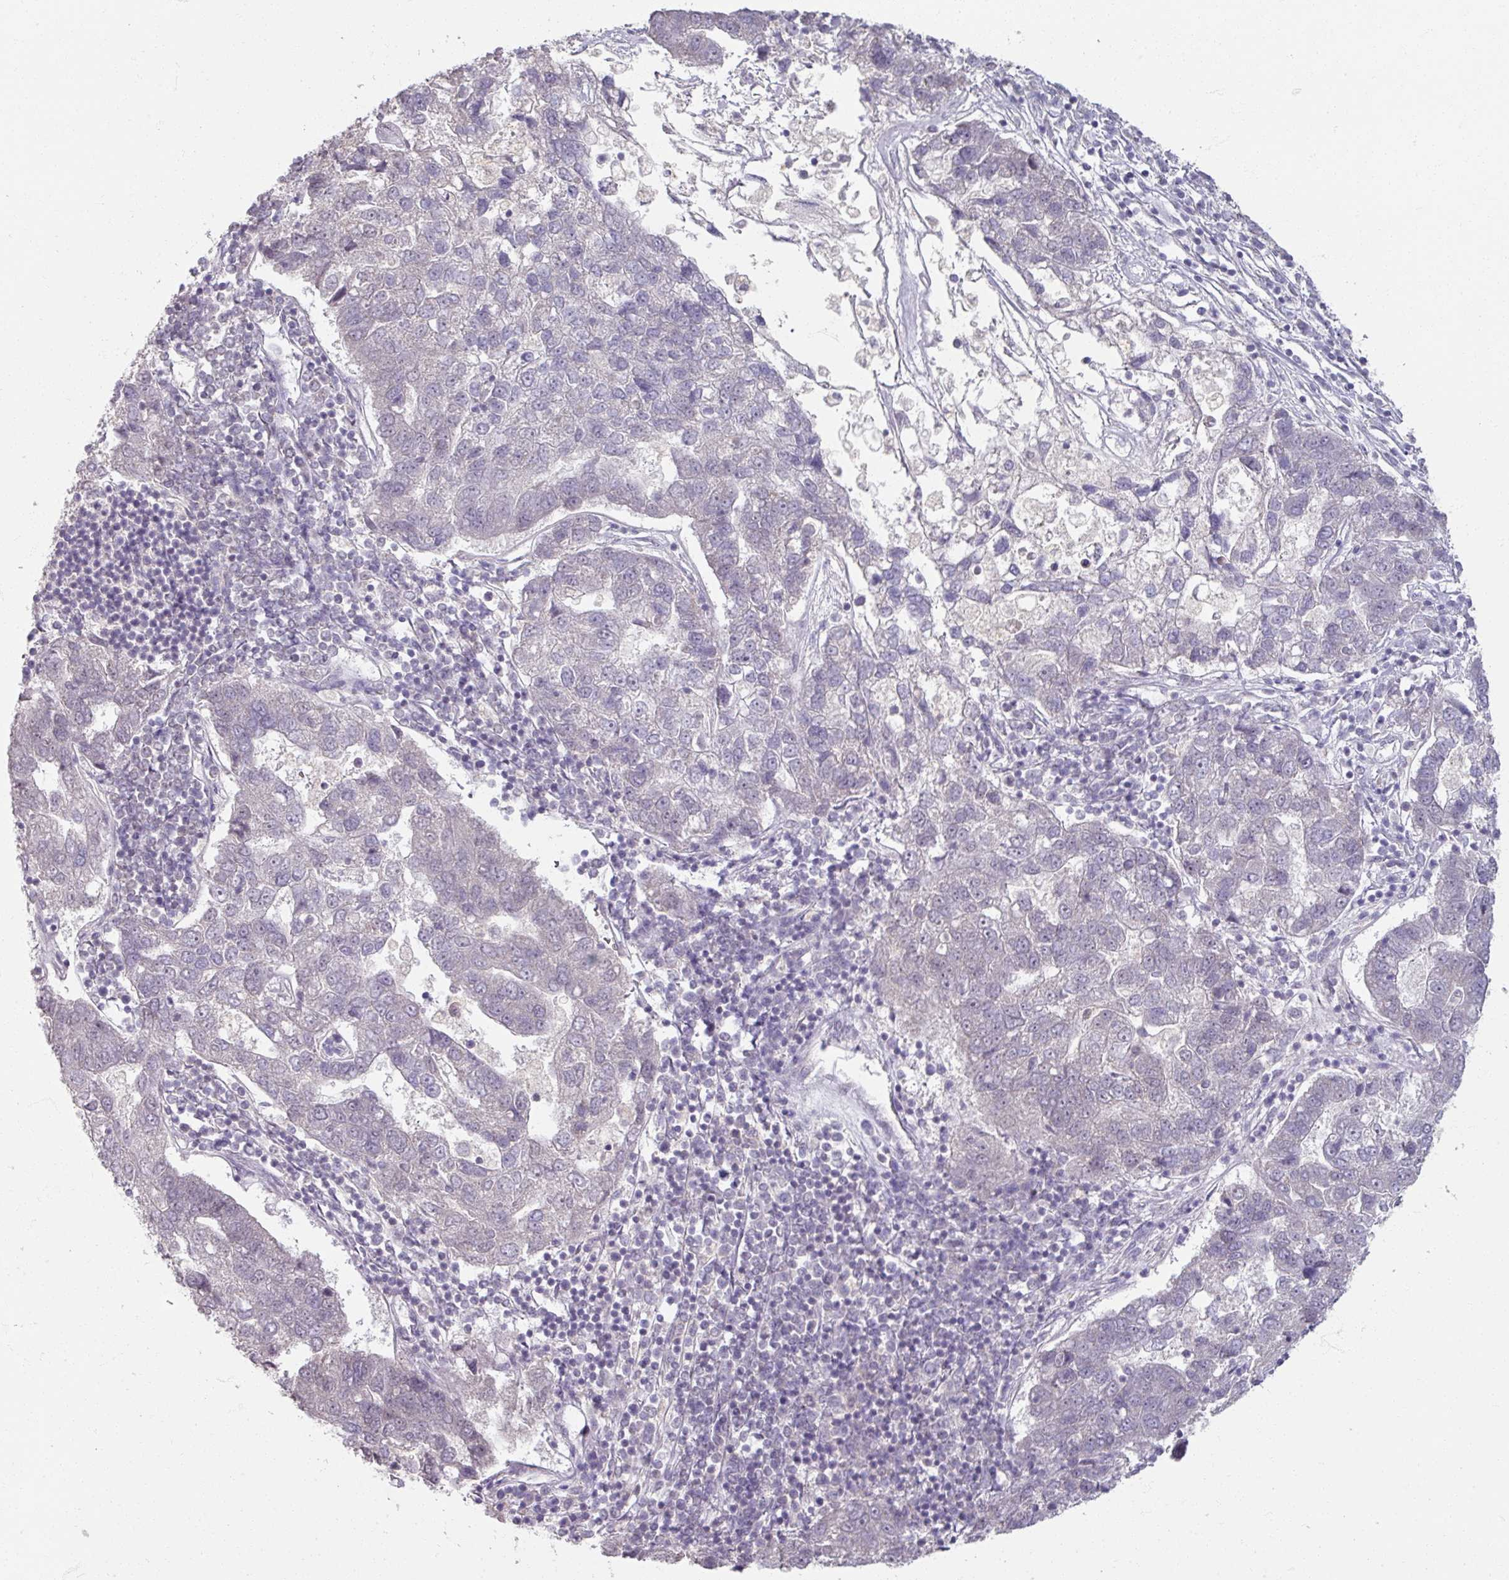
{"staining": {"intensity": "negative", "quantity": "none", "location": "none"}, "tissue": "pancreatic cancer", "cell_type": "Tumor cells", "image_type": "cancer", "snomed": [{"axis": "morphology", "description": "Adenocarcinoma, NOS"}, {"axis": "topography", "description": "Pancreas"}], "caption": "Immunohistochemistry image of neoplastic tissue: pancreatic cancer stained with DAB reveals no significant protein positivity in tumor cells.", "gene": "SOX11", "patient": {"sex": "female", "age": 61}}